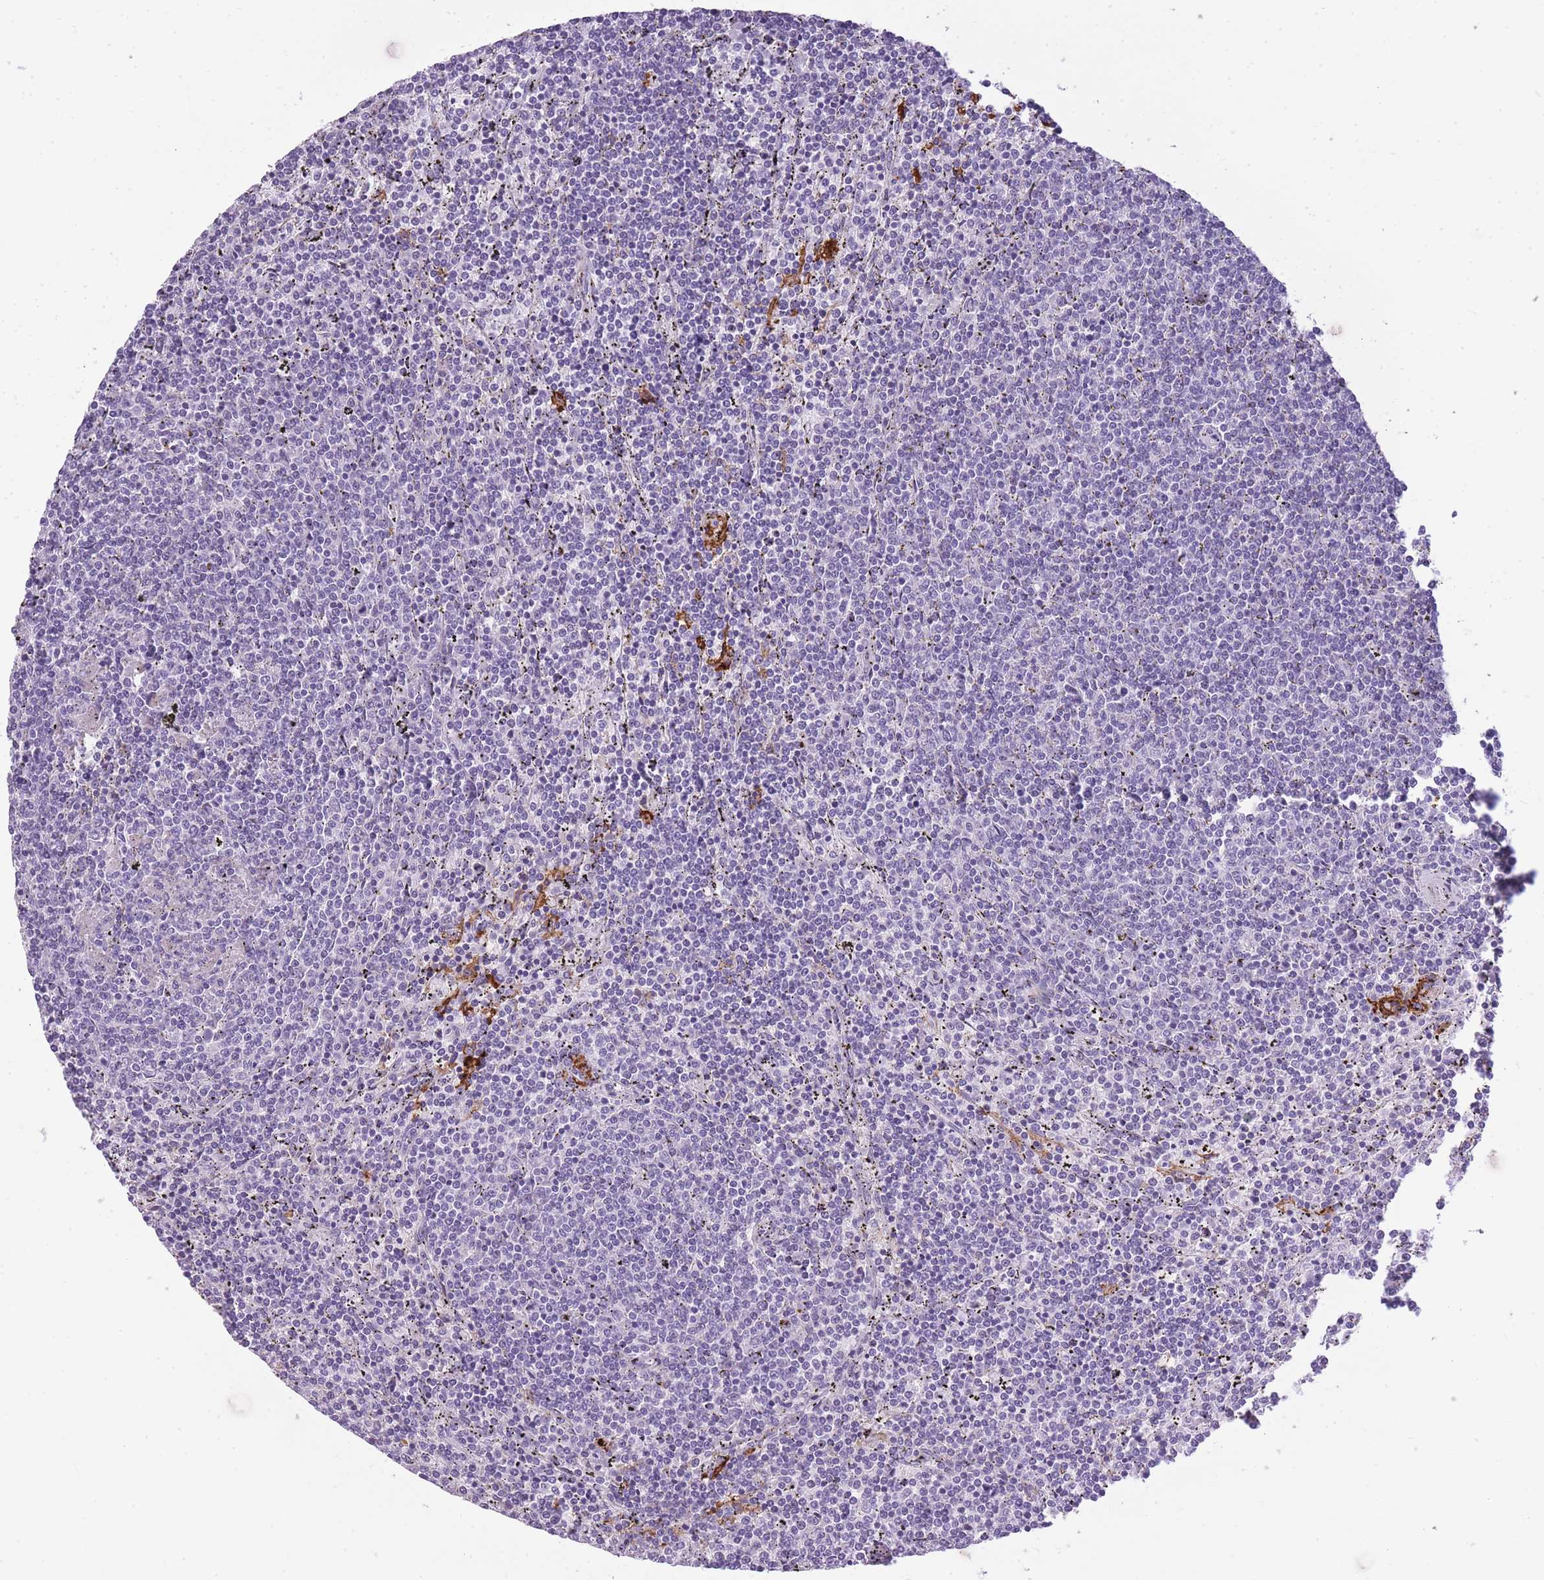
{"staining": {"intensity": "negative", "quantity": "none", "location": "none"}, "tissue": "lymphoma", "cell_type": "Tumor cells", "image_type": "cancer", "snomed": [{"axis": "morphology", "description": "Malignant lymphoma, non-Hodgkin's type, Low grade"}, {"axis": "topography", "description": "Spleen"}], "caption": "Lymphoma was stained to show a protein in brown. There is no significant staining in tumor cells.", "gene": "RADX", "patient": {"sex": "female", "age": 50}}